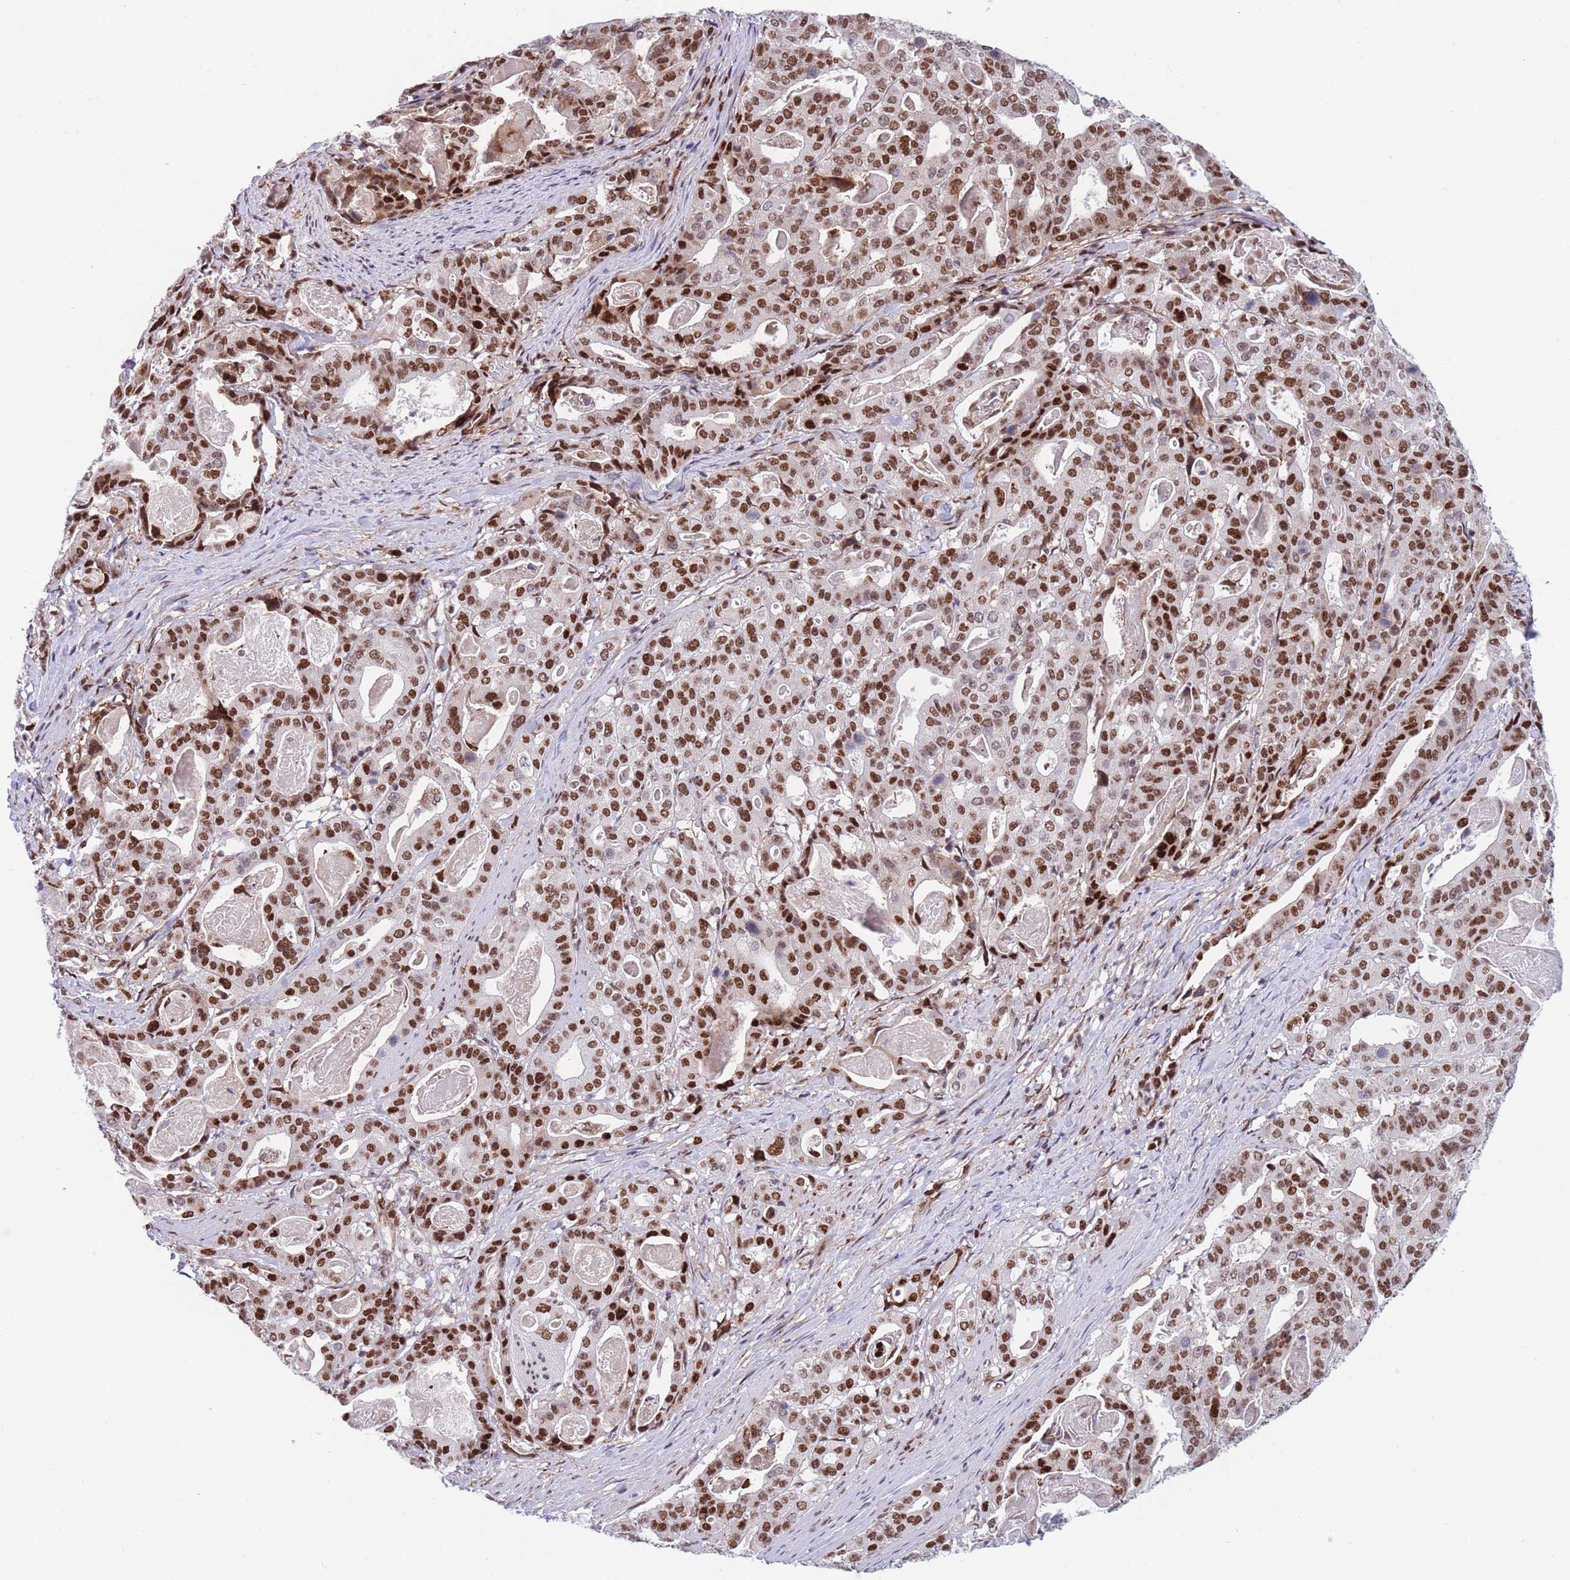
{"staining": {"intensity": "strong", "quantity": ">75%", "location": "nuclear"}, "tissue": "stomach cancer", "cell_type": "Tumor cells", "image_type": "cancer", "snomed": [{"axis": "morphology", "description": "Adenocarcinoma, NOS"}, {"axis": "topography", "description": "Stomach"}], "caption": "Immunohistochemical staining of stomach cancer (adenocarcinoma) exhibits high levels of strong nuclear protein staining in about >75% of tumor cells.", "gene": "DNAJC3", "patient": {"sex": "male", "age": 48}}